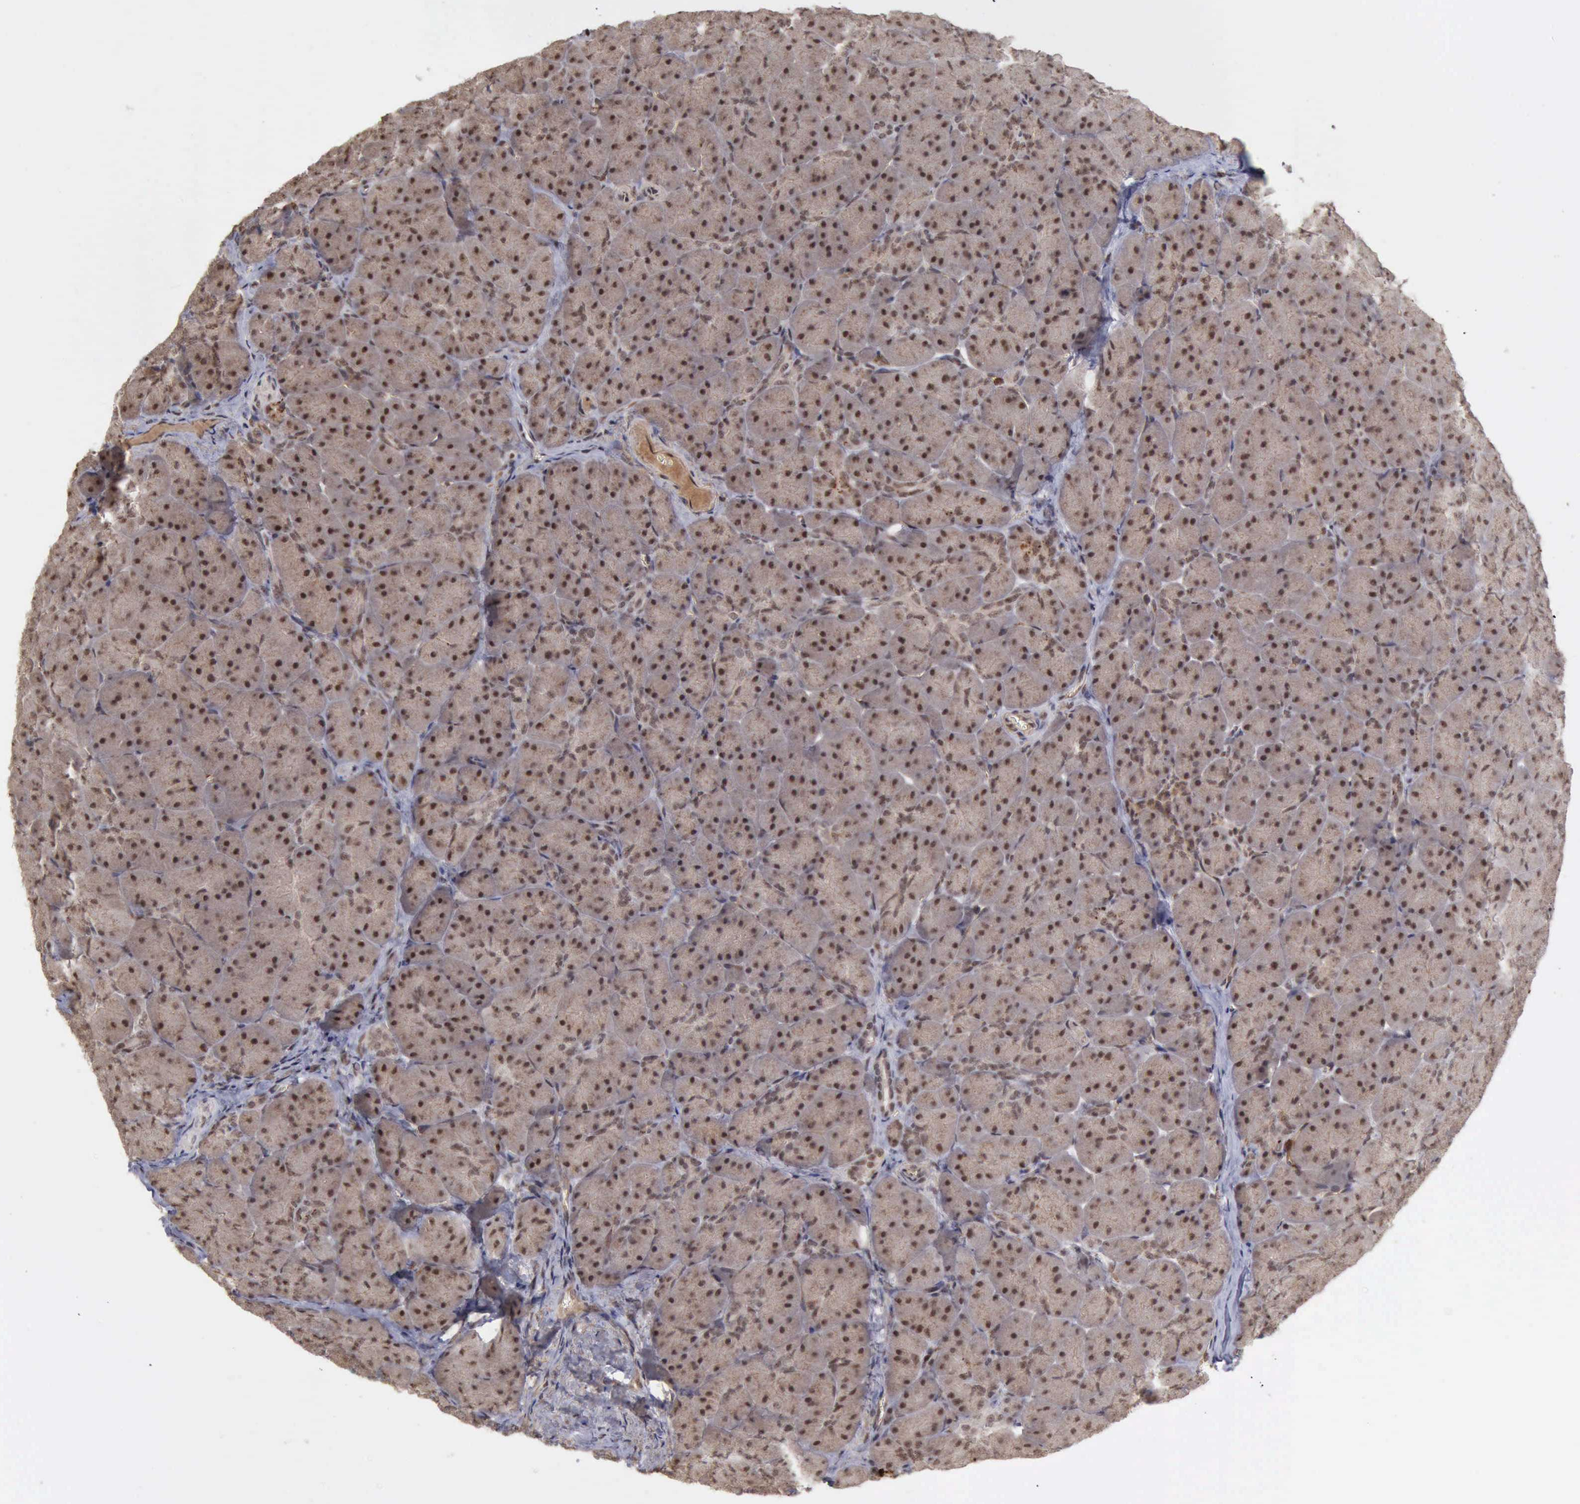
{"staining": {"intensity": "weak", "quantity": ">75%", "location": "cytoplasmic/membranous,nuclear"}, "tissue": "pancreas", "cell_type": "Exocrine glandular cells", "image_type": "normal", "snomed": [{"axis": "morphology", "description": "Normal tissue, NOS"}, {"axis": "topography", "description": "Pancreas"}], "caption": "Exocrine glandular cells demonstrate low levels of weak cytoplasmic/membranous,nuclear staining in about >75% of cells in normal pancreas.", "gene": "CDKN2A", "patient": {"sex": "male", "age": 66}}